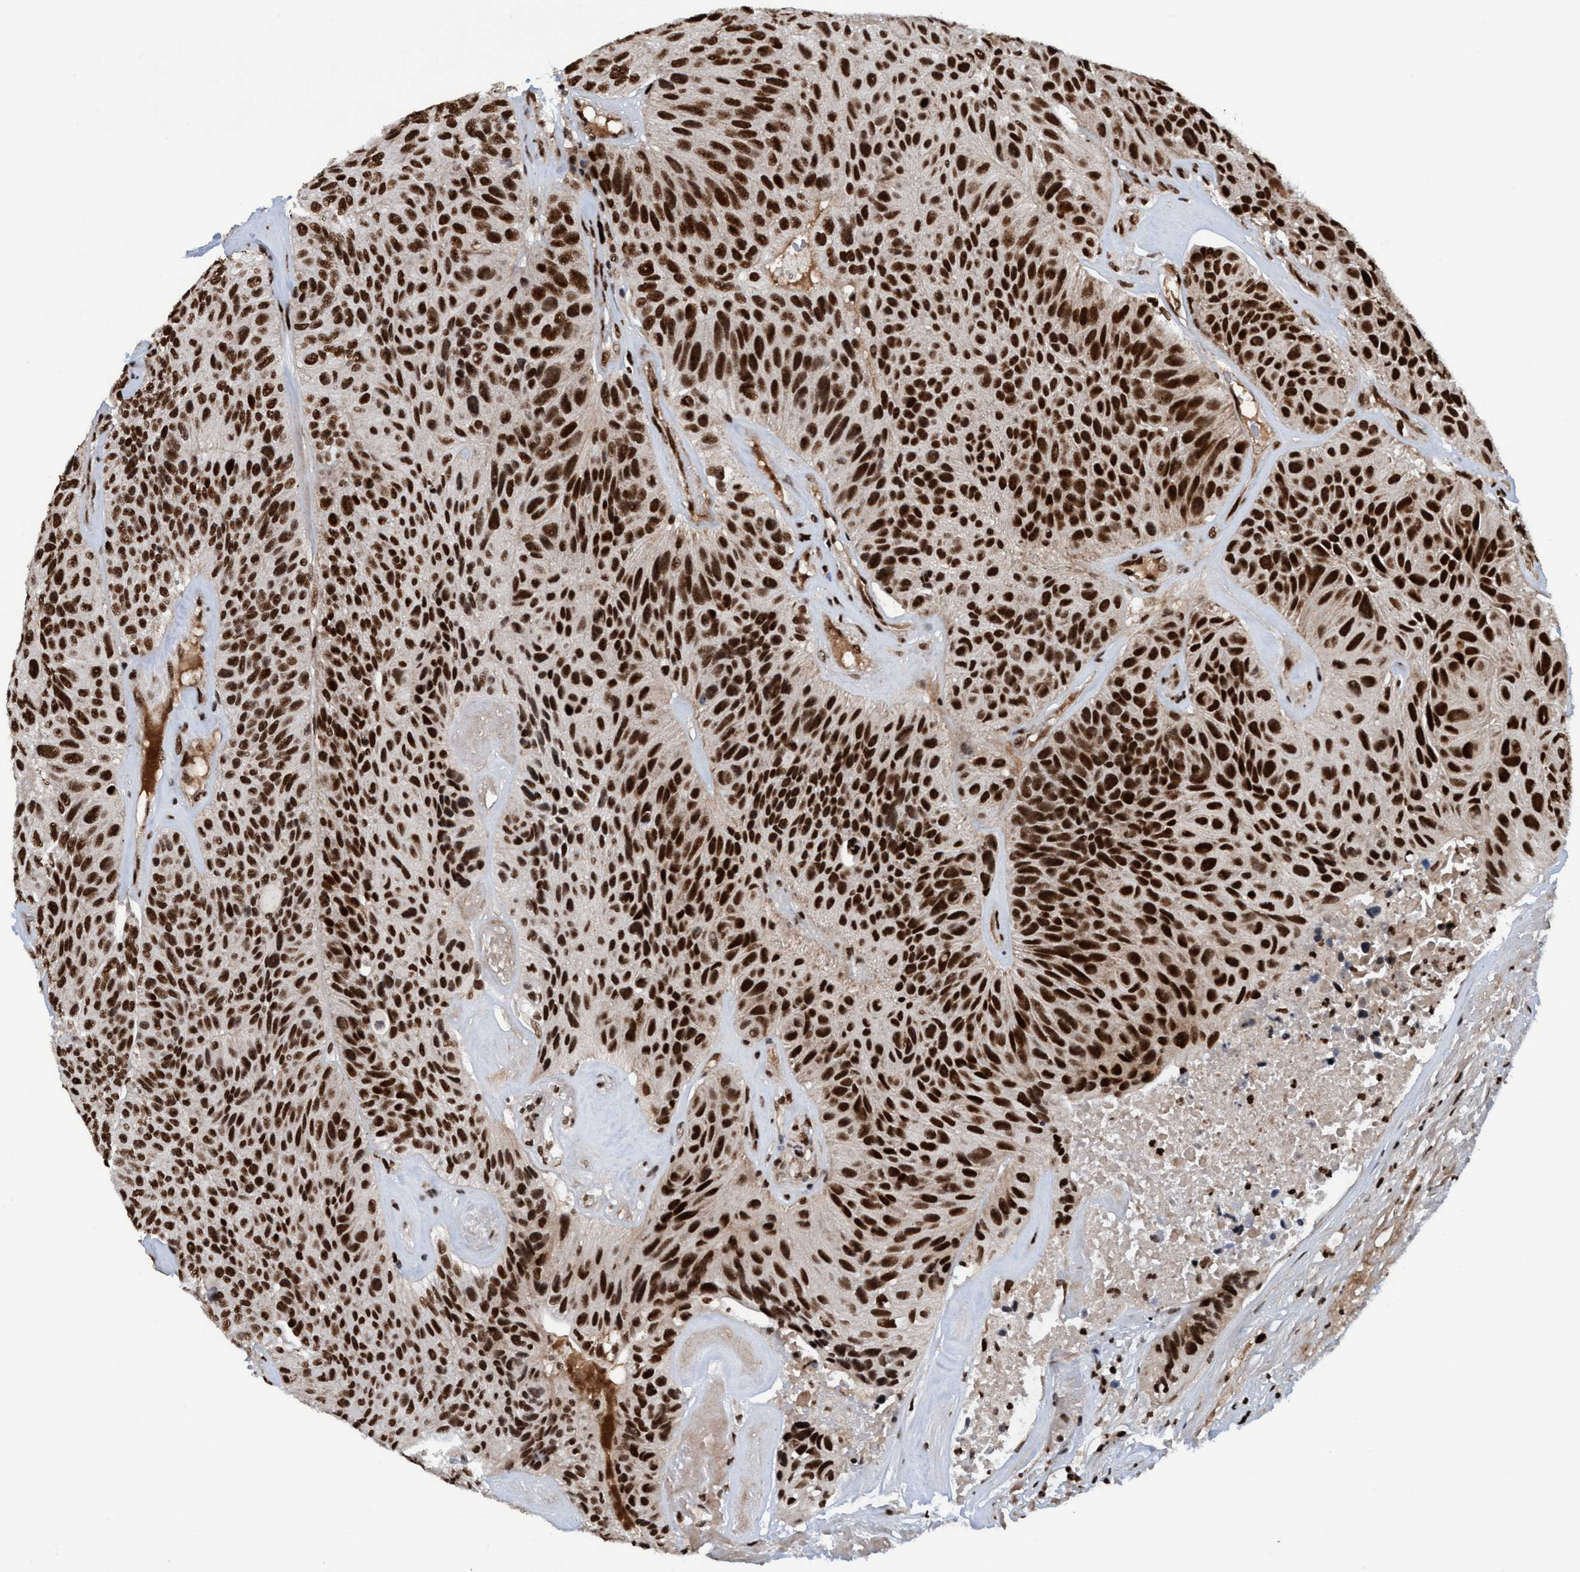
{"staining": {"intensity": "strong", "quantity": ">75%", "location": "nuclear"}, "tissue": "urothelial cancer", "cell_type": "Tumor cells", "image_type": "cancer", "snomed": [{"axis": "morphology", "description": "Urothelial carcinoma, High grade"}, {"axis": "topography", "description": "Urinary bladder"}], "caption": "A histopathology image of urothelial cancer stained for a protein demonstrates strong nuclear brown staining in tumor cells. (Brightfield microscopy of DAB IHC at high magnification).", "gene": "TOPBP1", "patient": {"sex": "male", "age": 66}}